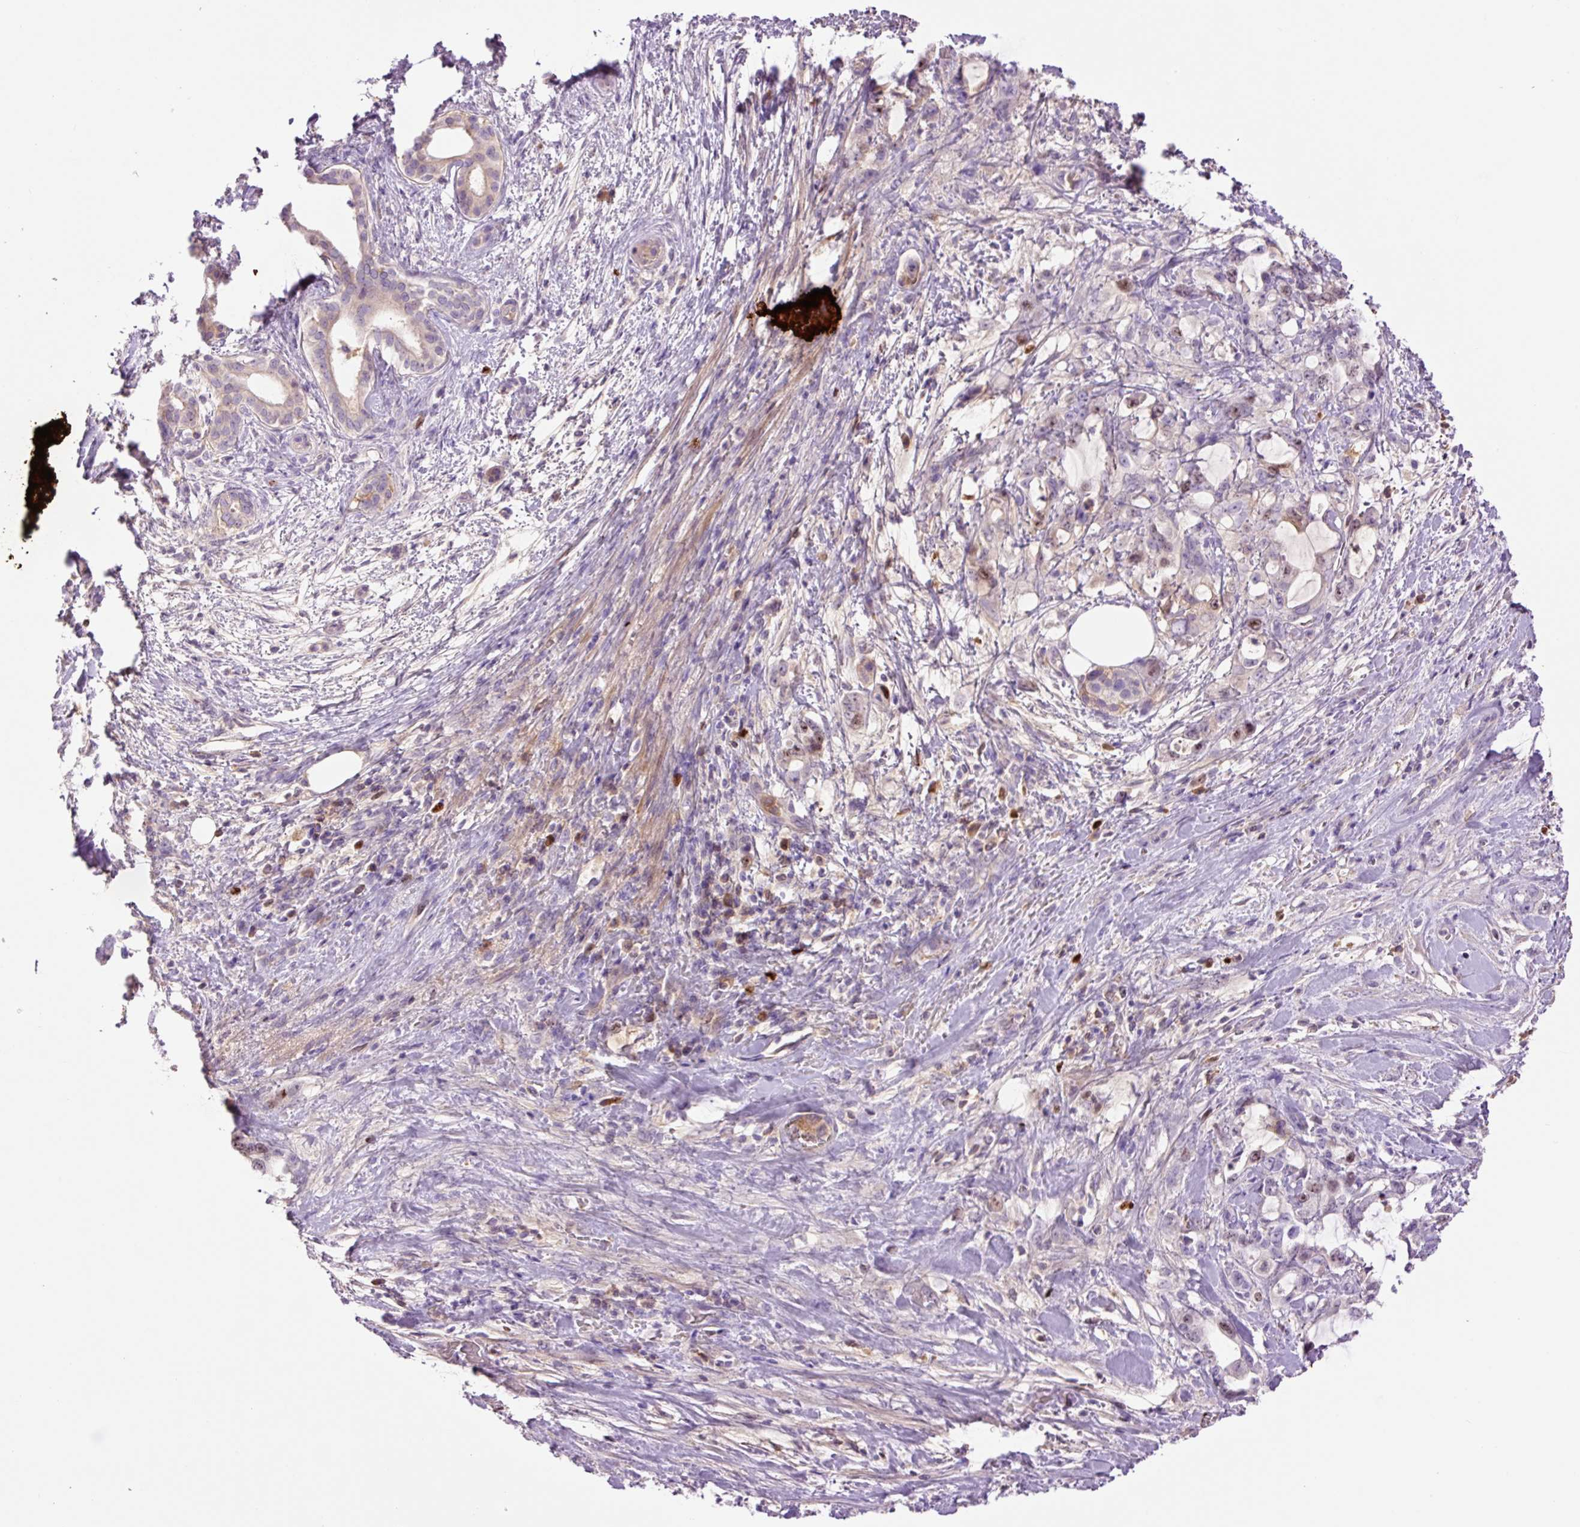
{"staining": {"intensity": "moderate", "quantity": "<25%", "location": "nuclear"}, "tissue": "pancreatic cancer", "cell_type": "Tumor cells", "image_type": "cancer", "snomed": [{"axis": "morphology", "description": "Adenocarcinoma, NOS"}, {"axis": "topography", "description": "Pancreas"}], "caption": "A photomicrograph showing moderate nuclear expression in approximately <25% of tumor cells in pancreatic cancer, as visualized by brown immunohistochemical staining.", "gene": "DPPA4", "patient": {"sex": "female", "age": 61}}